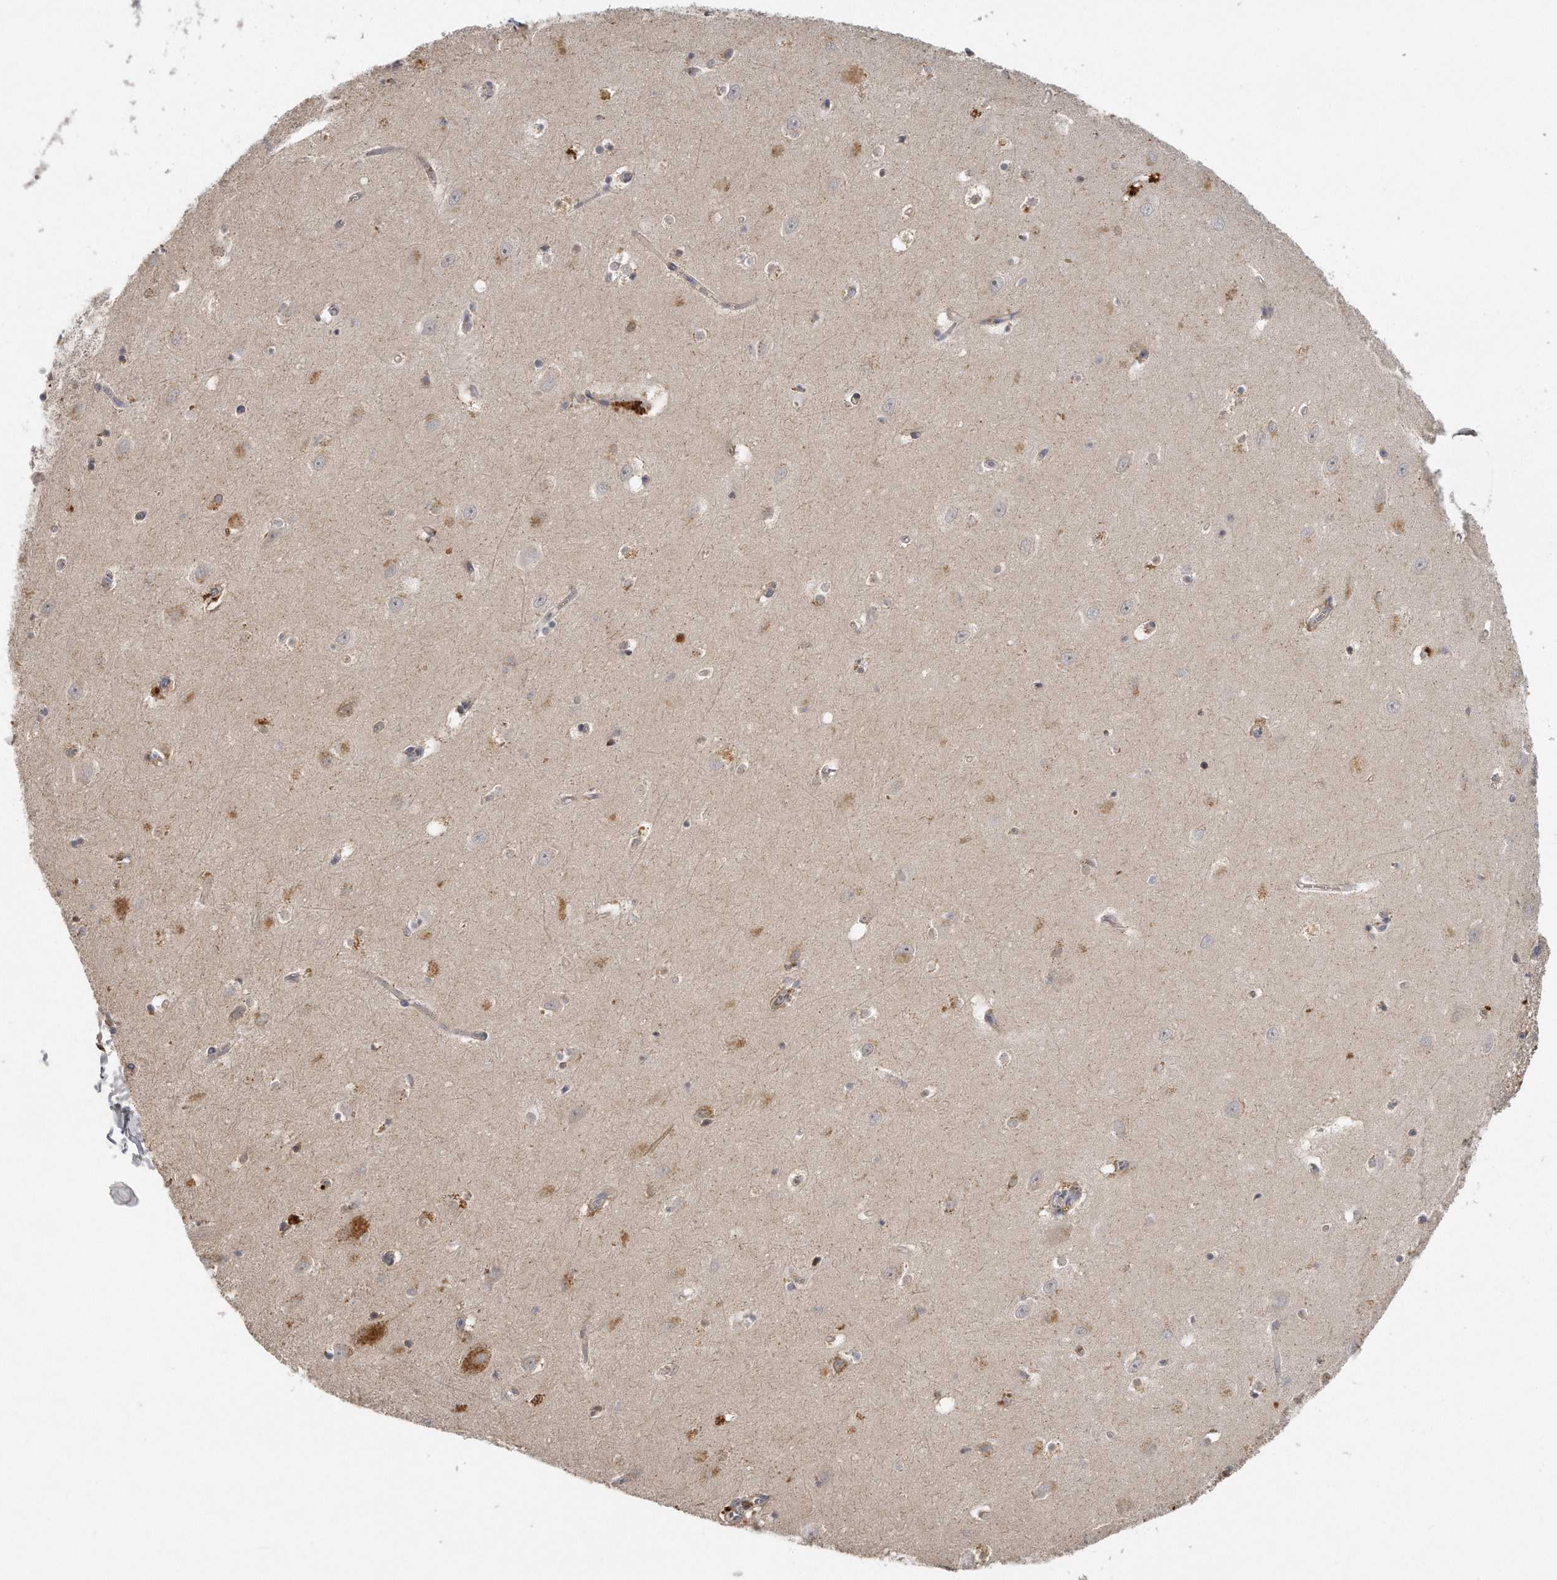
{"staining": {"intensity": "weak", "quantity": "25%-75%", "location": "cytoplasmic/membranous"}, "tissue": "hippocampus", "cell_type": "Glial cells", "image_type": "normal", "snomed": [{"axis": "morphology", "description": "Normal tissue, NOS"}, {"axis": "topography", "description": "Hippocampus"}], "caption": "IHC photomicrograph of benign human hippocampus stained for a protein (brown), which exhibits low levels of weak cytoplasmic/membranous expression in about 25%-75% of glial cells.", "gene": "TRAPPC14", "patient": {"sex": "female", "age": 64}}